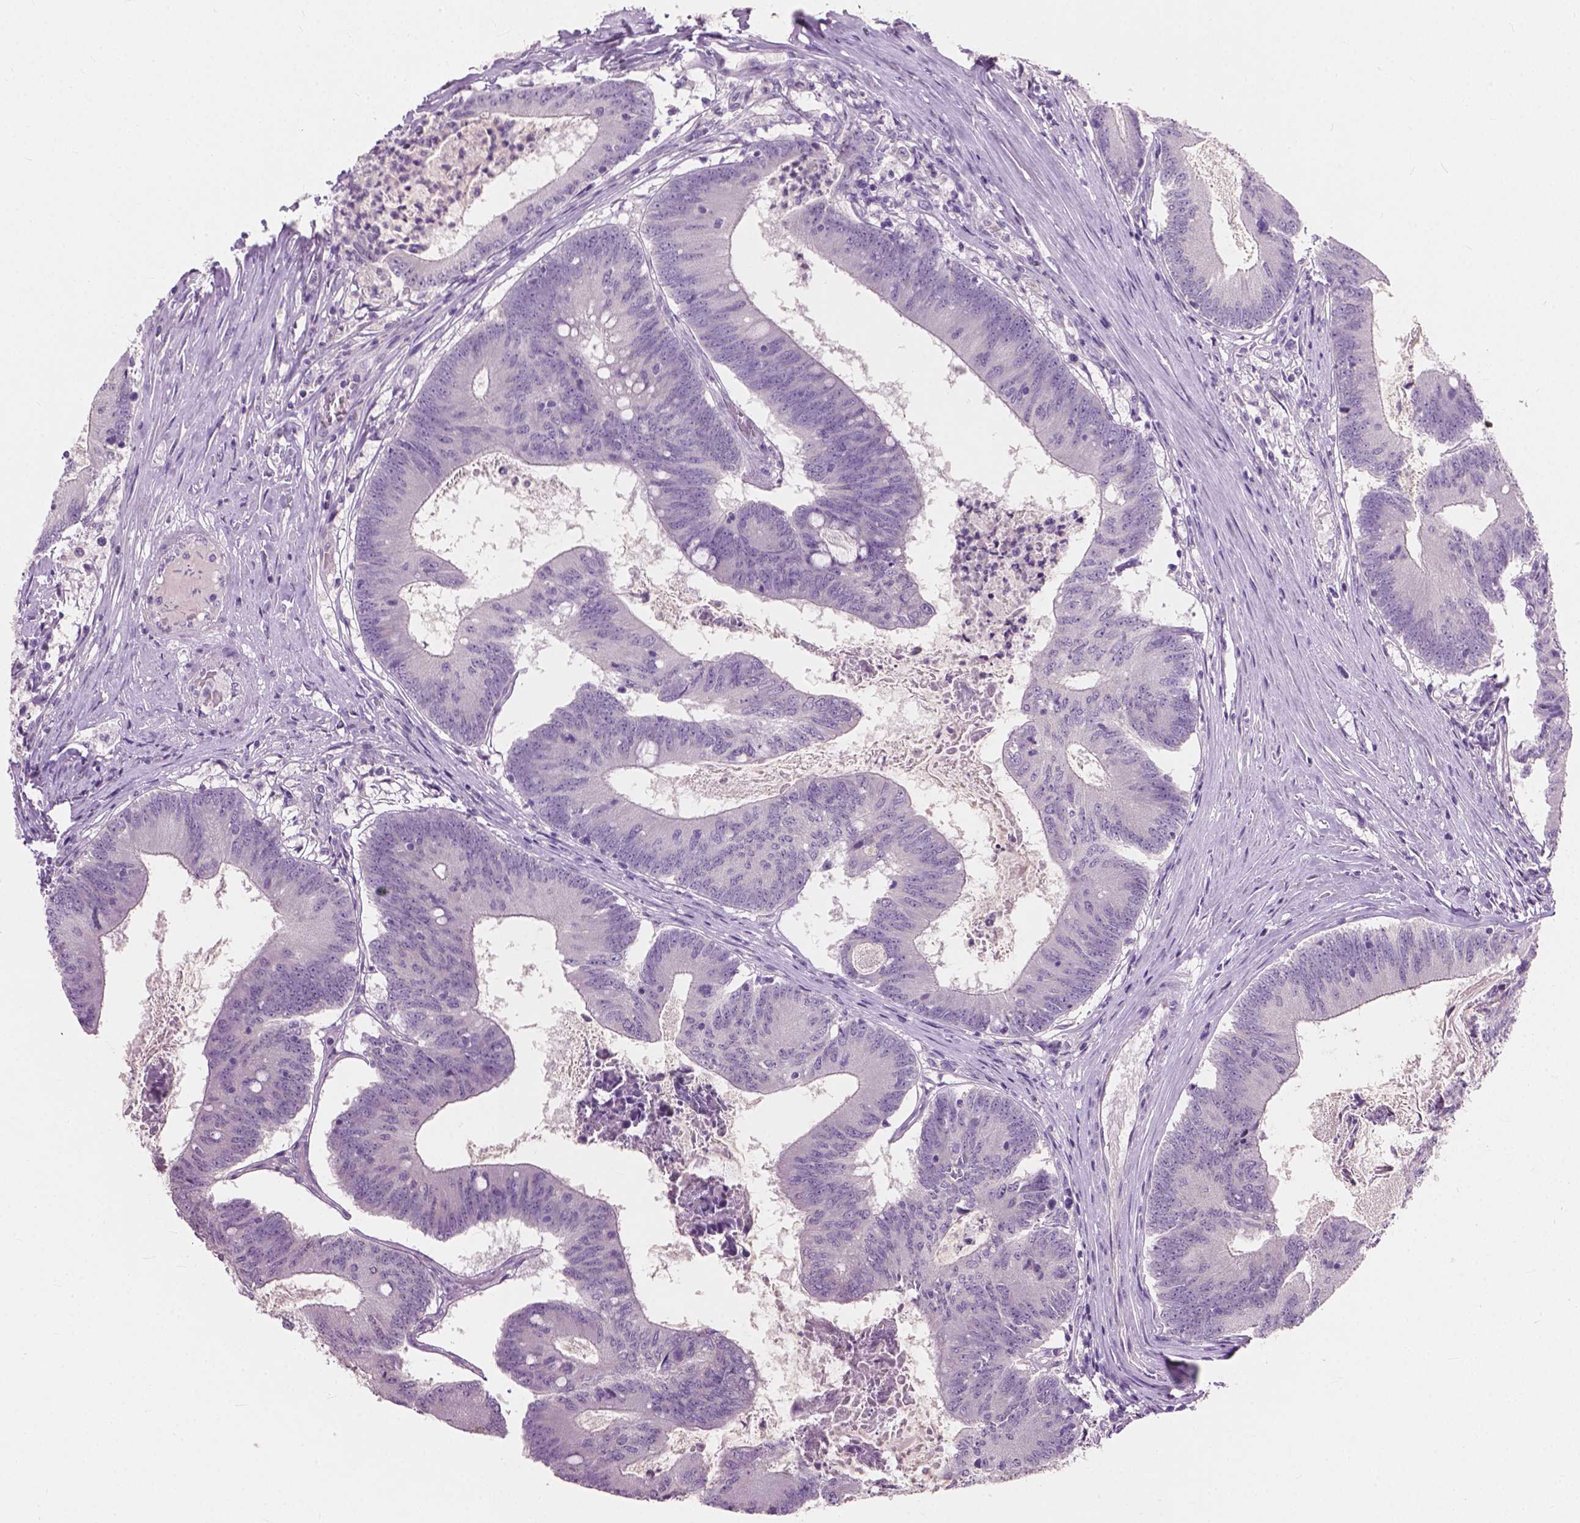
{"staining": {"intensity": "negative", "quantity": "none", "location": "none"}, "tissue": "colorectal cancer", "cell_type": "Tumor cells", "image_type": "cancer", "snomed": [{"axis": "morphology", "description": "Adenocarcinoma, NOS"}, {"axis": "topography", "description": "Colon"}], "caption": "Protein analysis of colorectal cancer exhibits no significant positivity in tumor cells.", "gene": "KRT17", "patient": {"sex": "female", "age": 70}}